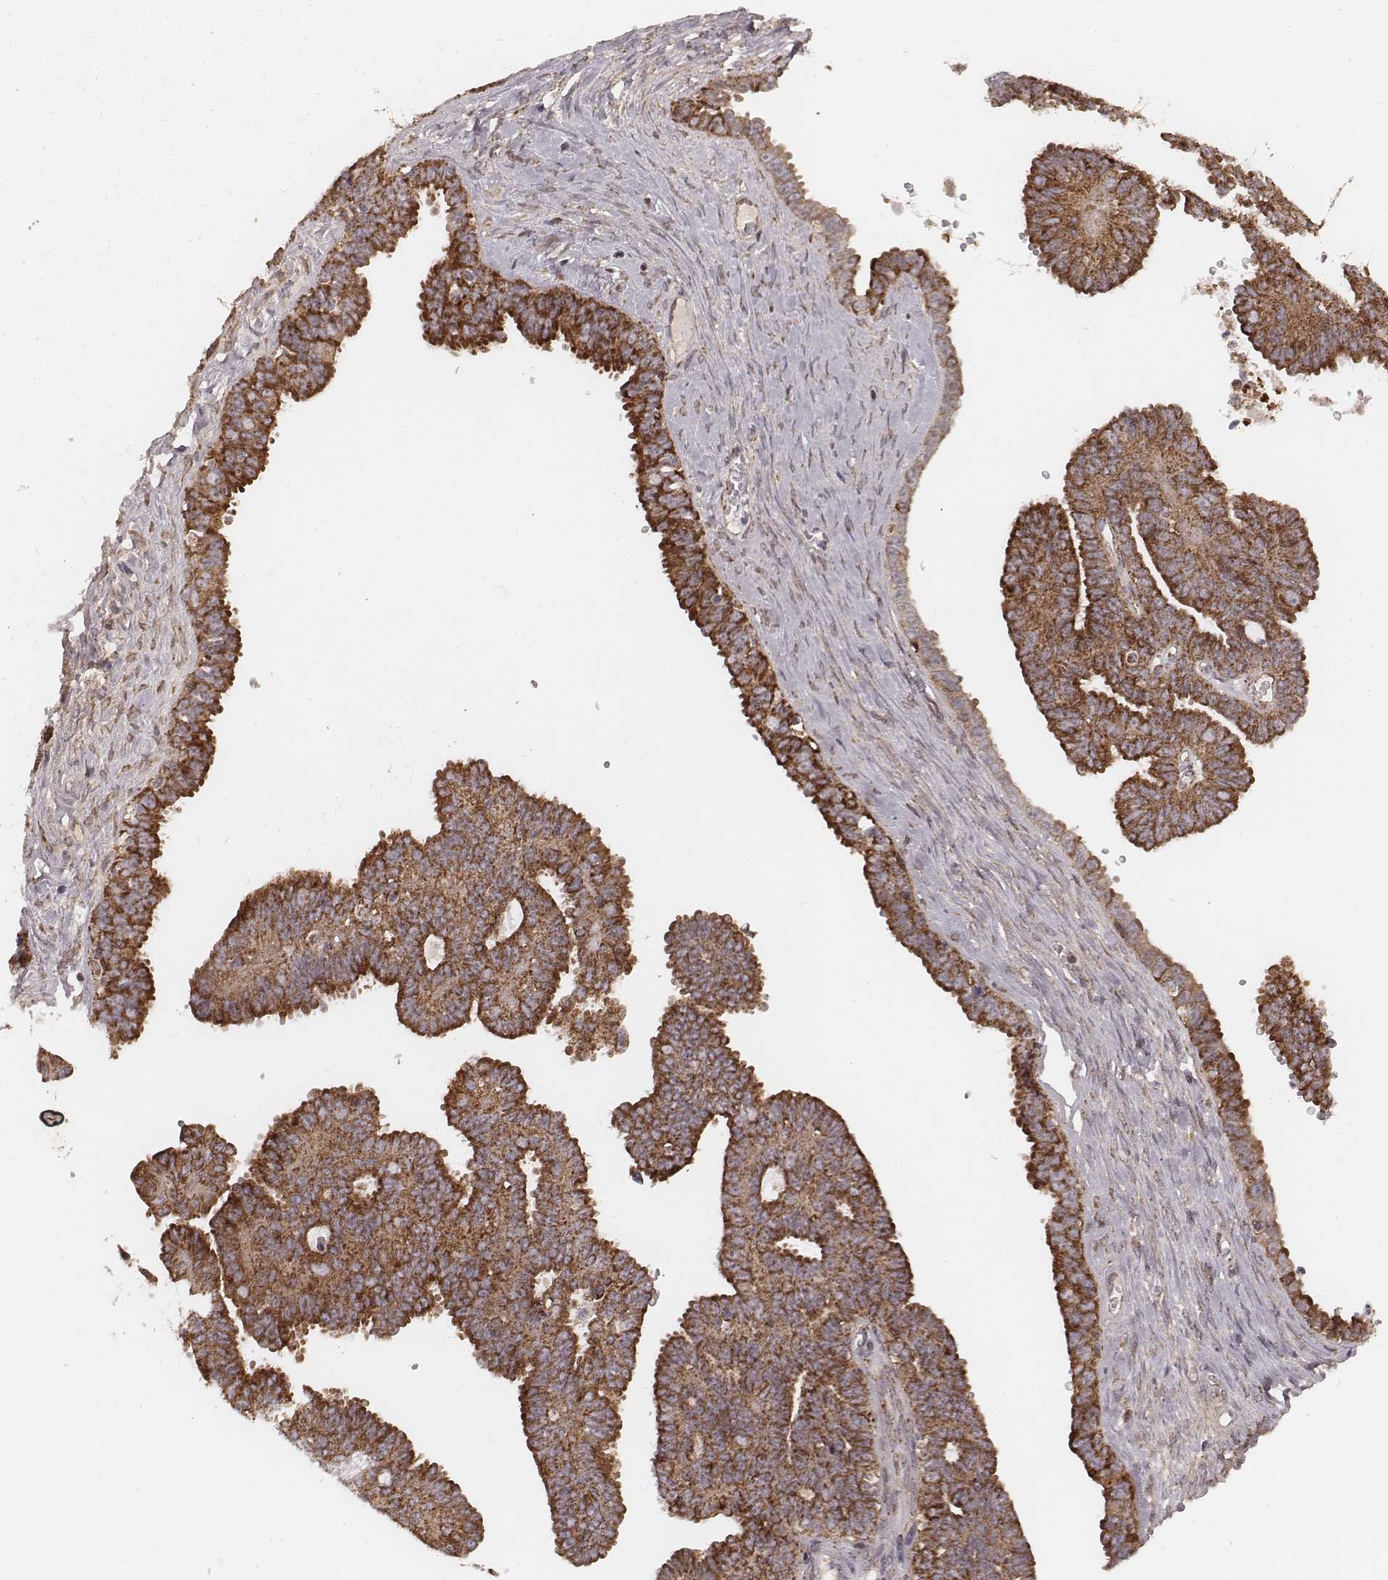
{"staining": {"intensity": "moderate", "quantity": ">75%", "location": "cytoplasmic/membranous"}, "tissue": "ovarian cancer", "cell_type": "Tumor cells", "image_type": "cancer", "snomed": [{"axis": "morphology", "description": "Cystadenocarcinoma, serous, NOS"}, {"axis": "topography", "description": "Ovary"}], "caption": "Immunohistochemical staining of ovarian serous cystadenocarcinoma displays medium levels of moderate cytoplasmic/membranous protein positivity in about >75% of tumor cells. Immunohistochemistry (ihc) stains the protein in brown and the nuclei are stained blue.", "gene": "NDUFA7", "patient": {"sex": "female", "age": 71}}